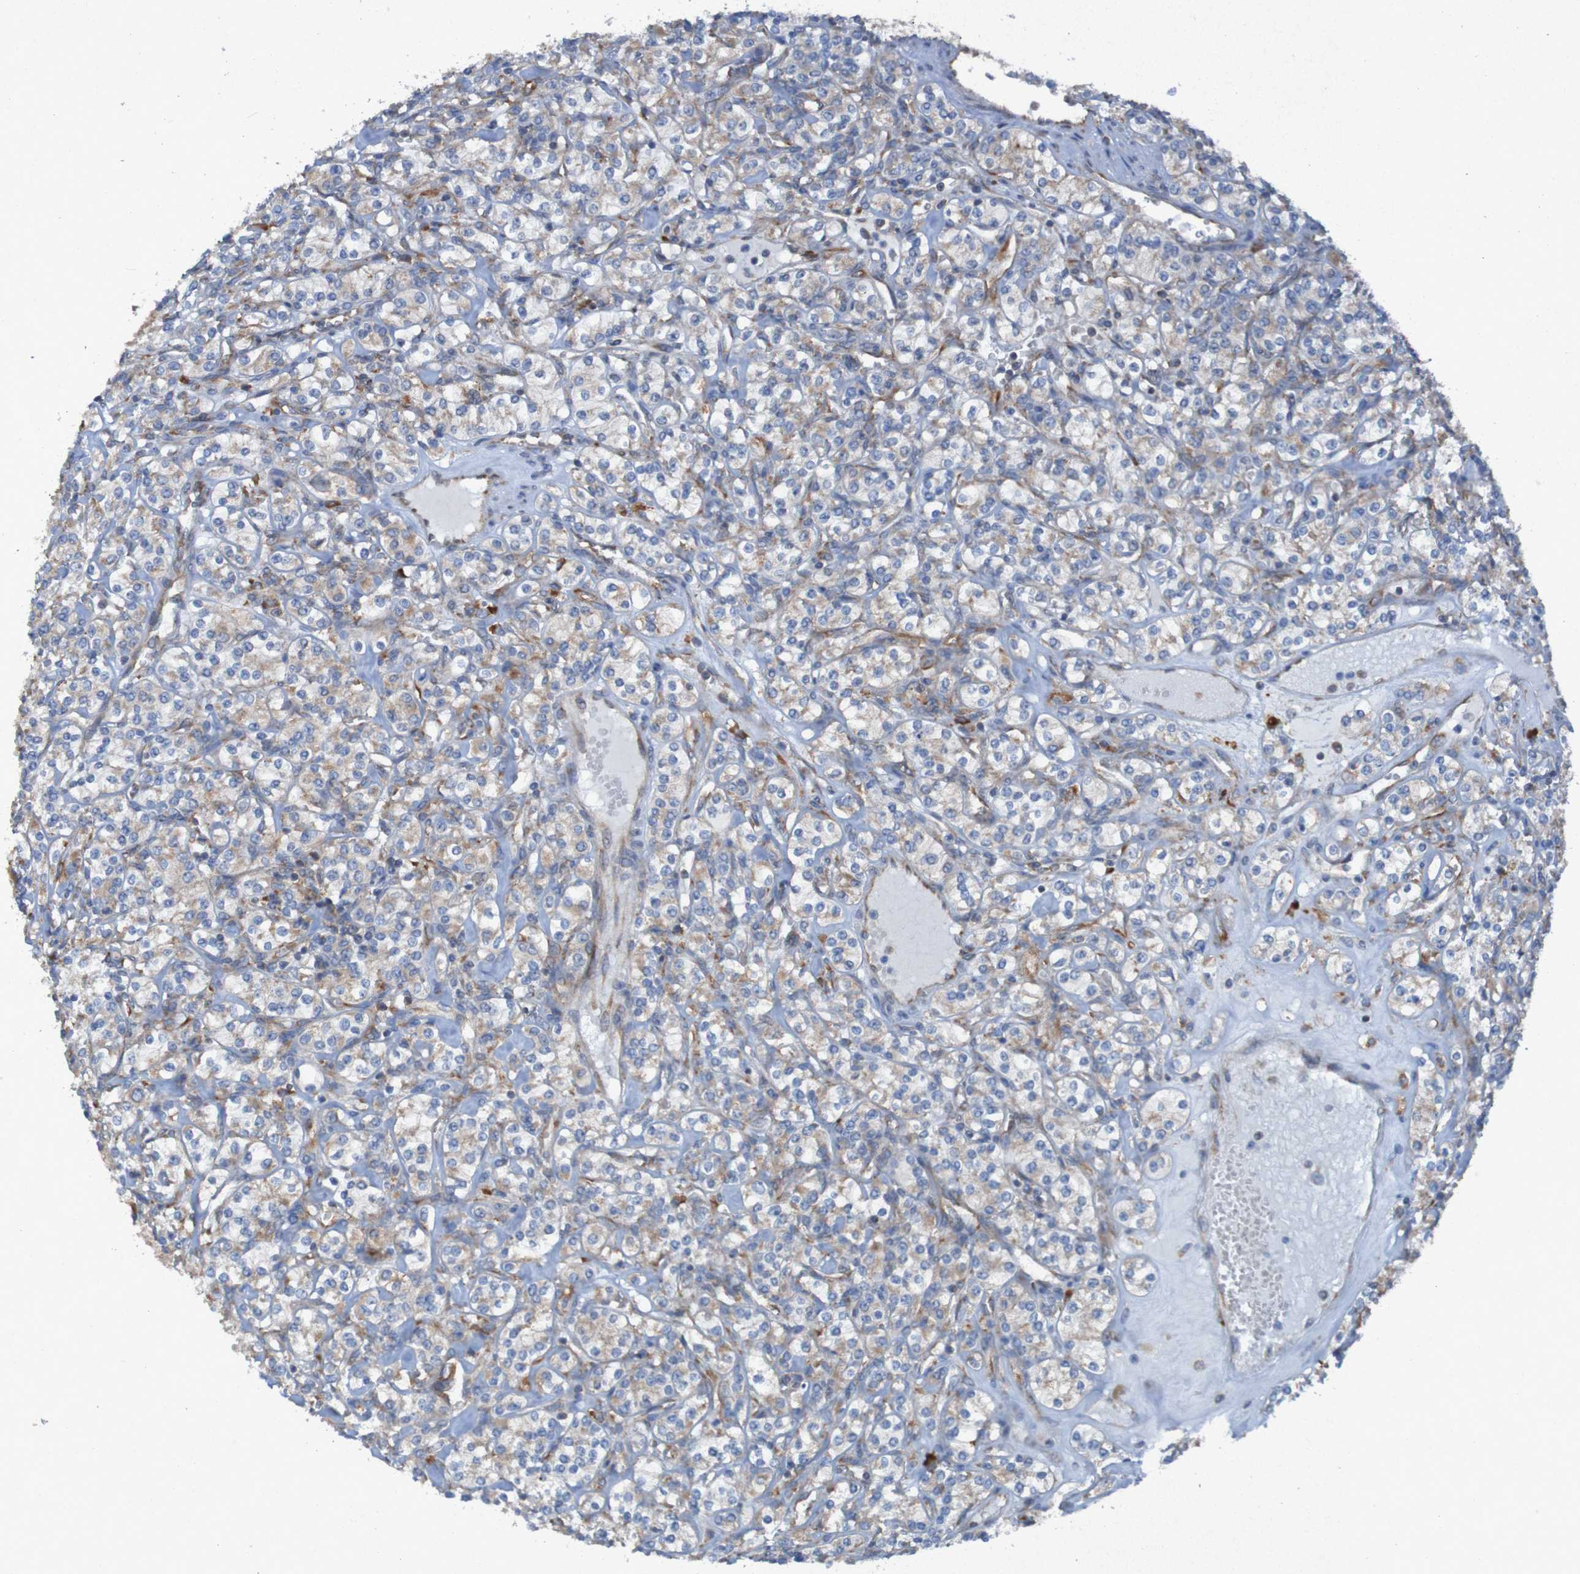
{"staining": {"intensity": "weak", "quantity": ">75%", "location": "cytoplasmic/membranous"}, "tissue": "renal cancer", "cell_type": "Tumor cells", "image_type": "cancer", "snomed": [{"axis": "morphology", "description": "Adenocarcinoma, NOS"}, {"axis": "topography", "description": "Kidney"}], "caption": "DAB immunohistochemical staining of adenocarcinoma (renal) shows weak cytoplasmic/membranous protein positivity in approximately >75% of tumor cells.", "gene": "RPL10", "patient": {"sex": "male", "age": 77}}